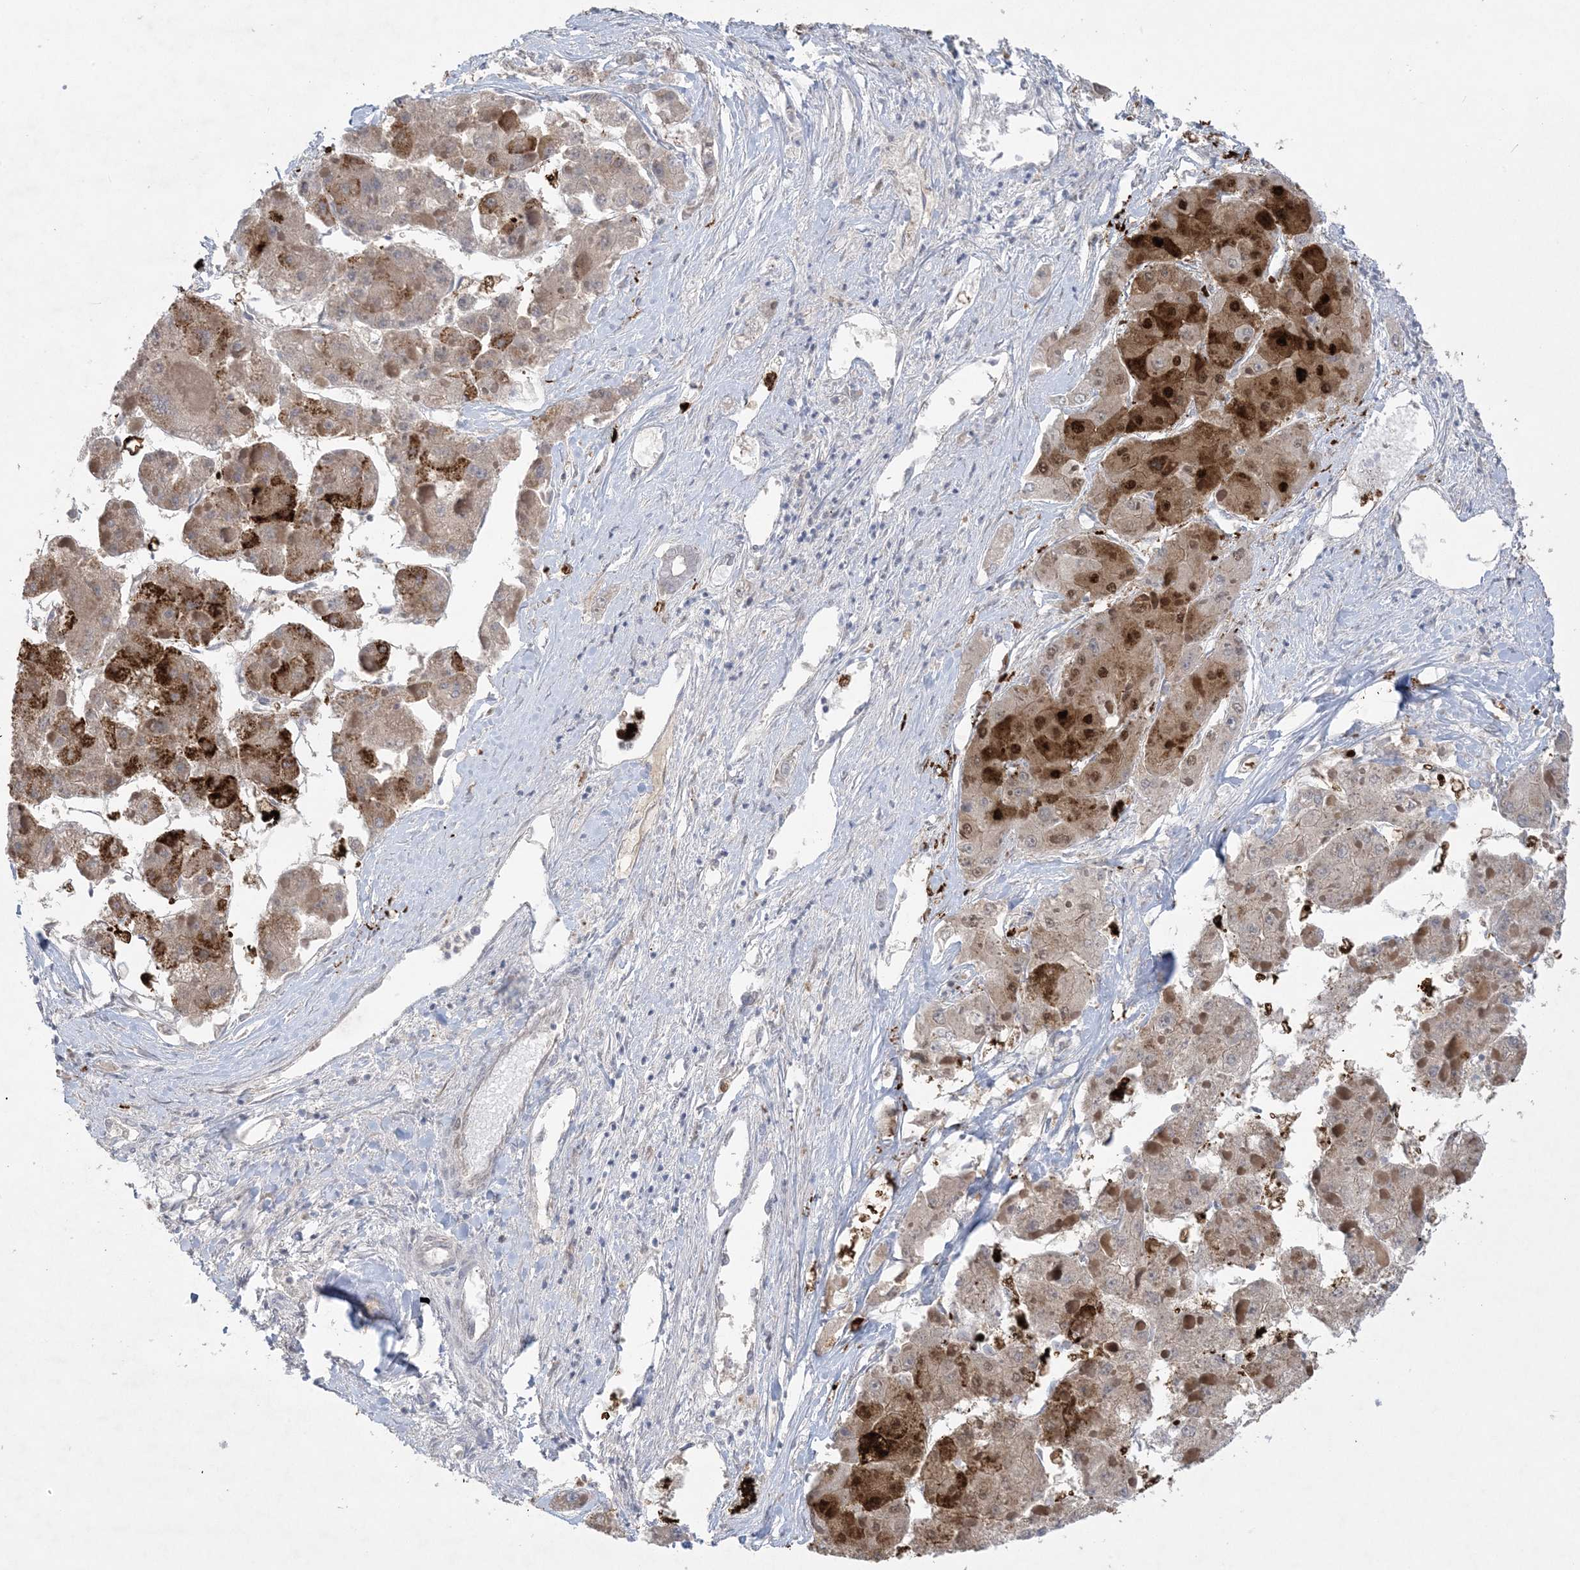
{"staining": {"intensity": "strong", "quantity": ">75%", "location": "cytoplasmic/membranous,nuclear"}, "tissue": "liver cancer", "cell_type": "Tumor cells", "image_type": "cancer", "snomed": [{"axis": "morphology", "description": "Carcinoma, Hepatocellular, NOS"}, {"axis": "topography", "description": "Liver"}], "caption": "The micrograph exhibits immunohistochemical staining of liver hepatocellular carcinoma. There is strong cytoplasmic/membranous and nuclear staining is present in about >75% of tumor cells. Immunohistochemistry (ihc) stains the protein of interest in brown and the nuclei are stained blue.", "gene": "HMGCS1", "patient": {"sex": "female", "age": 73}}